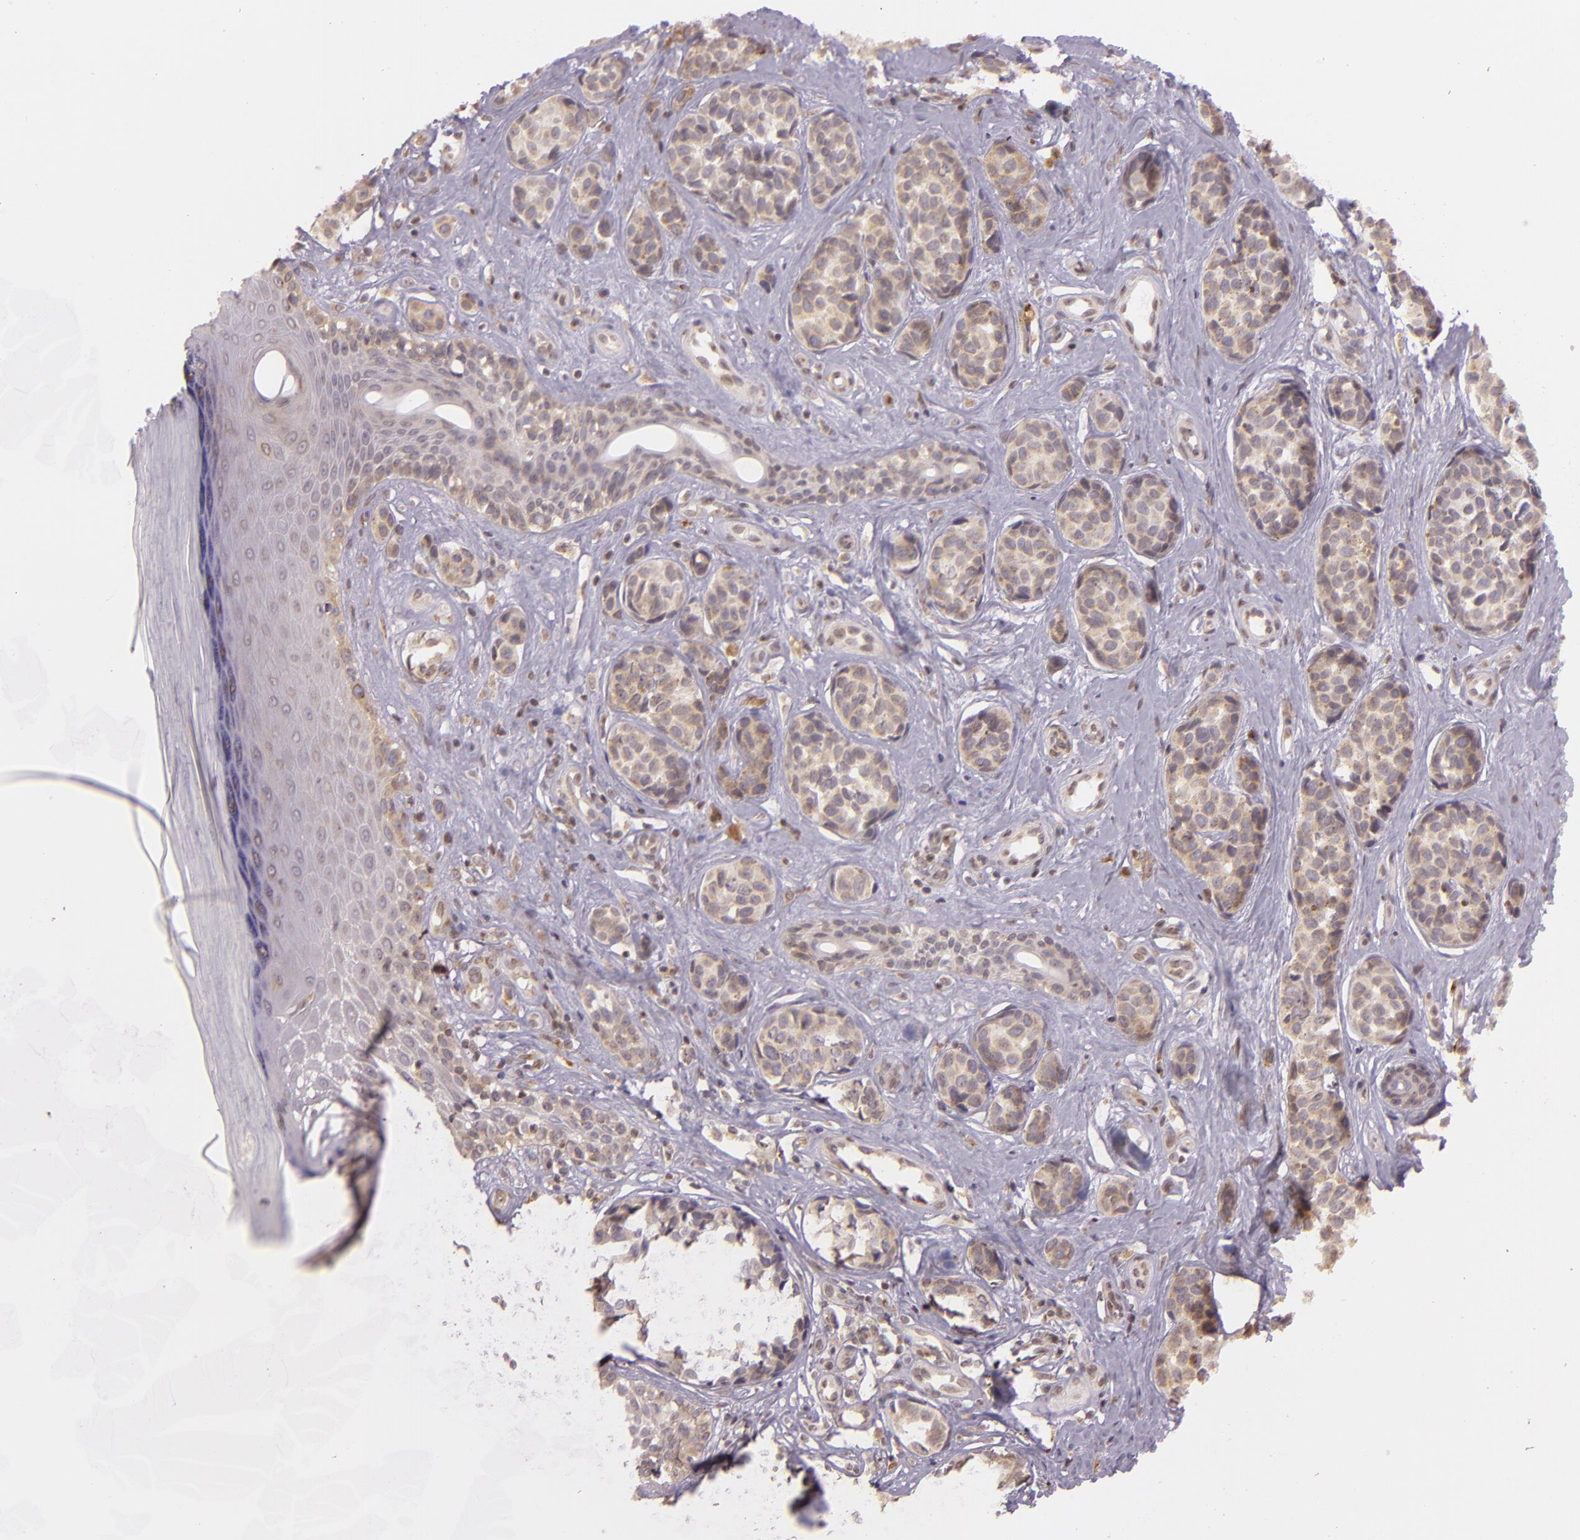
{"staining": {"intensity": "moderate", "quantity": ">75%", "location": "cytoplasmic/membranous"}, "tissue": "melanoma", "cell_type": "Tumor cells", "image_type": "cancer", "snomed": [{"axis": "morphology", "description": "Malignant melanoma, NOS"}, {"axis": "topography", "description": "Skin"}], "caption": "Protein expression analysis of melanoma reveals moderate cytoplasmic/membranous staining in about >75% of tumor cells.", "gene": "LGMN", "patient": {"sex": "male", "age": 79}}